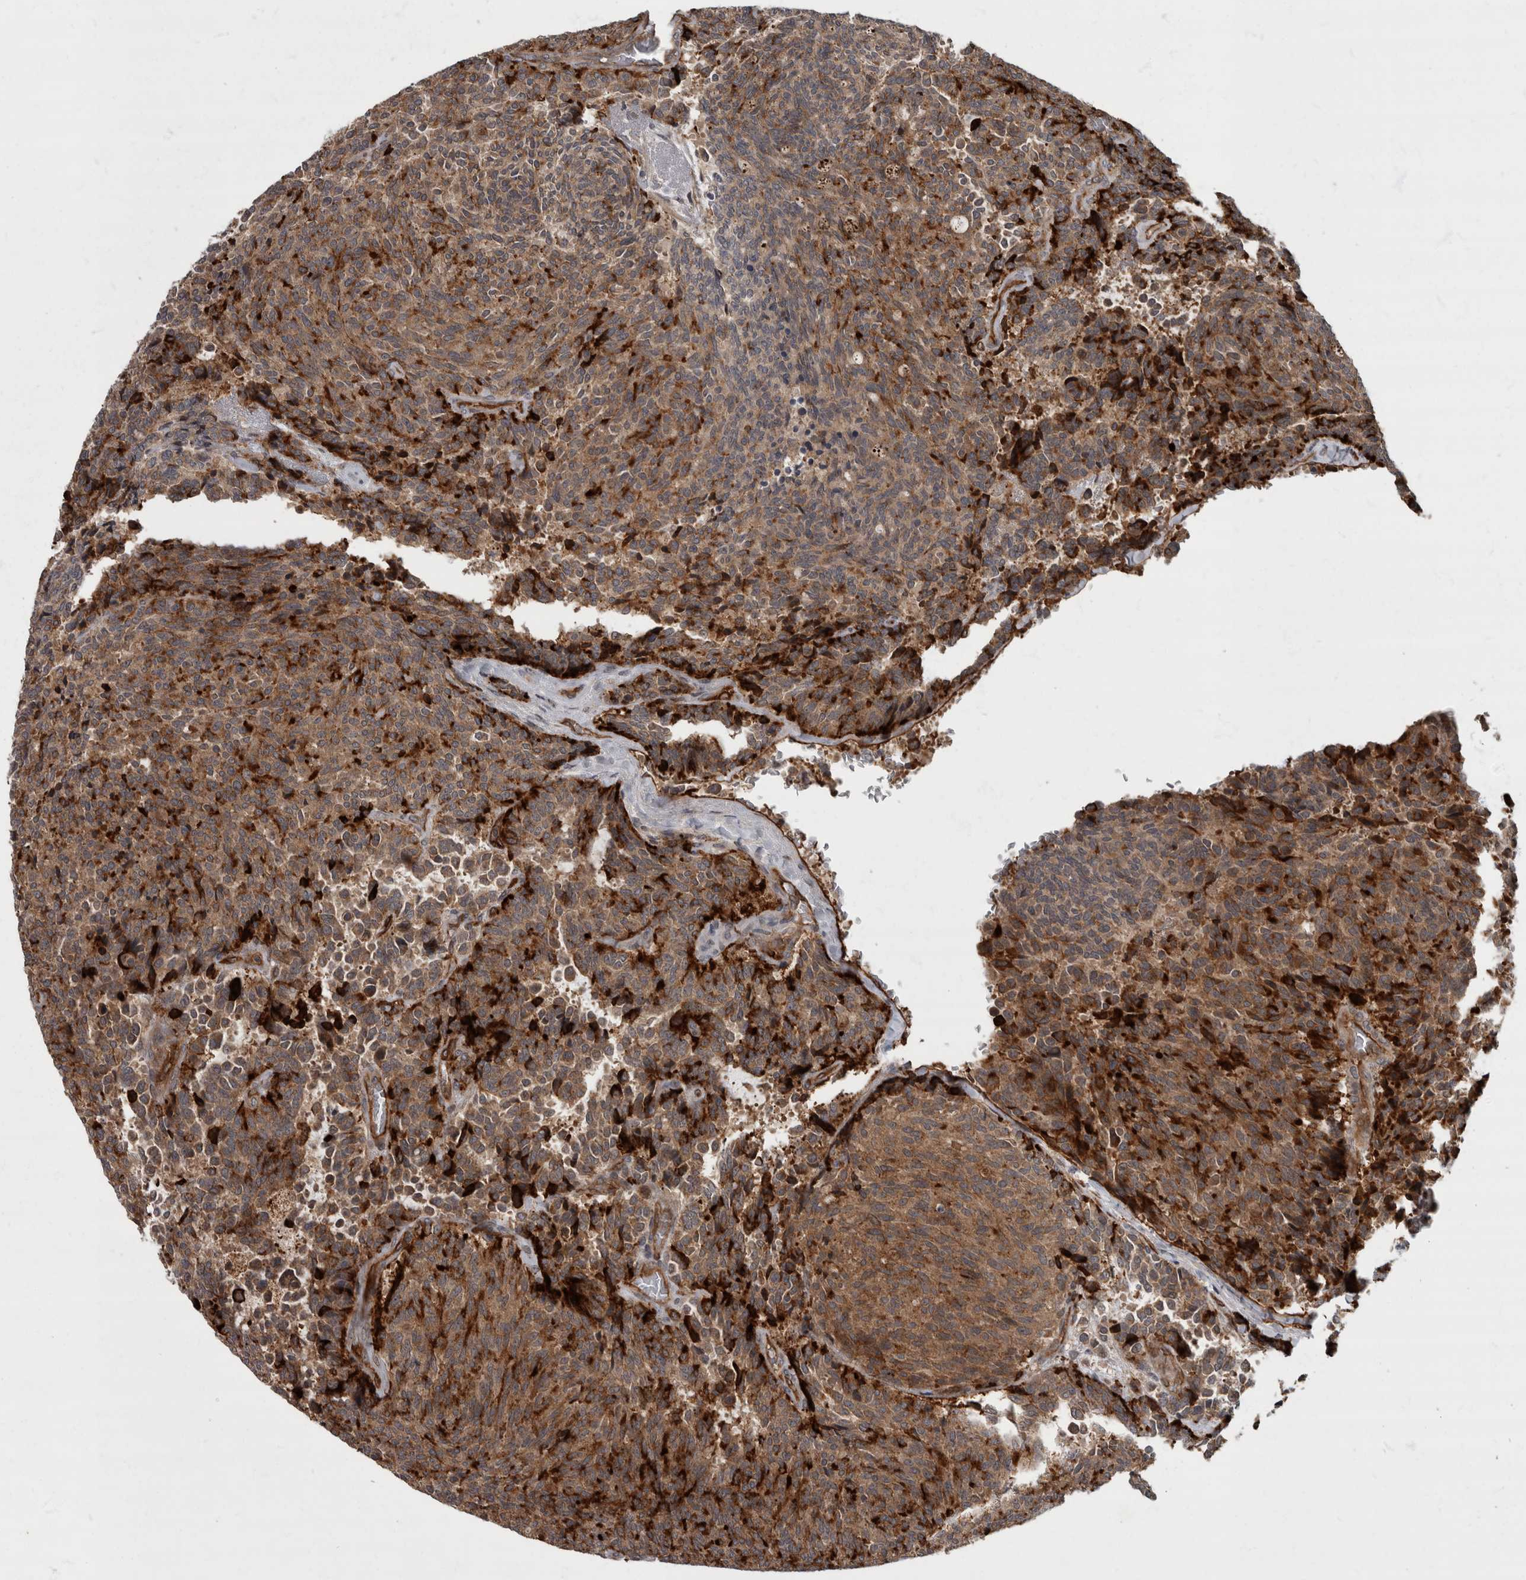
{"staining": {"intensity": "strong", "quantity": "25%-75%", "location": "cytoplasmic/membranous"}, "tissue": "carcinoid", "cell_type": "Tumor cells", "image_type": "cancer", "snomed": [{"axis": "morphology", "description": "Carcinoid, malignant, NOS"}, {"axis": "topography", "description": "Pancreas"}], "caption": "Immunohistochemistry (IHC) image of malignant carcinoid stained for a protein (brown), which reveals high levels of strong cytoplasmic/membranous positivity in approximately 25%-75% of tumor cells.", "gene": "VEGFD", "patient": {"sex": "female", "age": 54}}